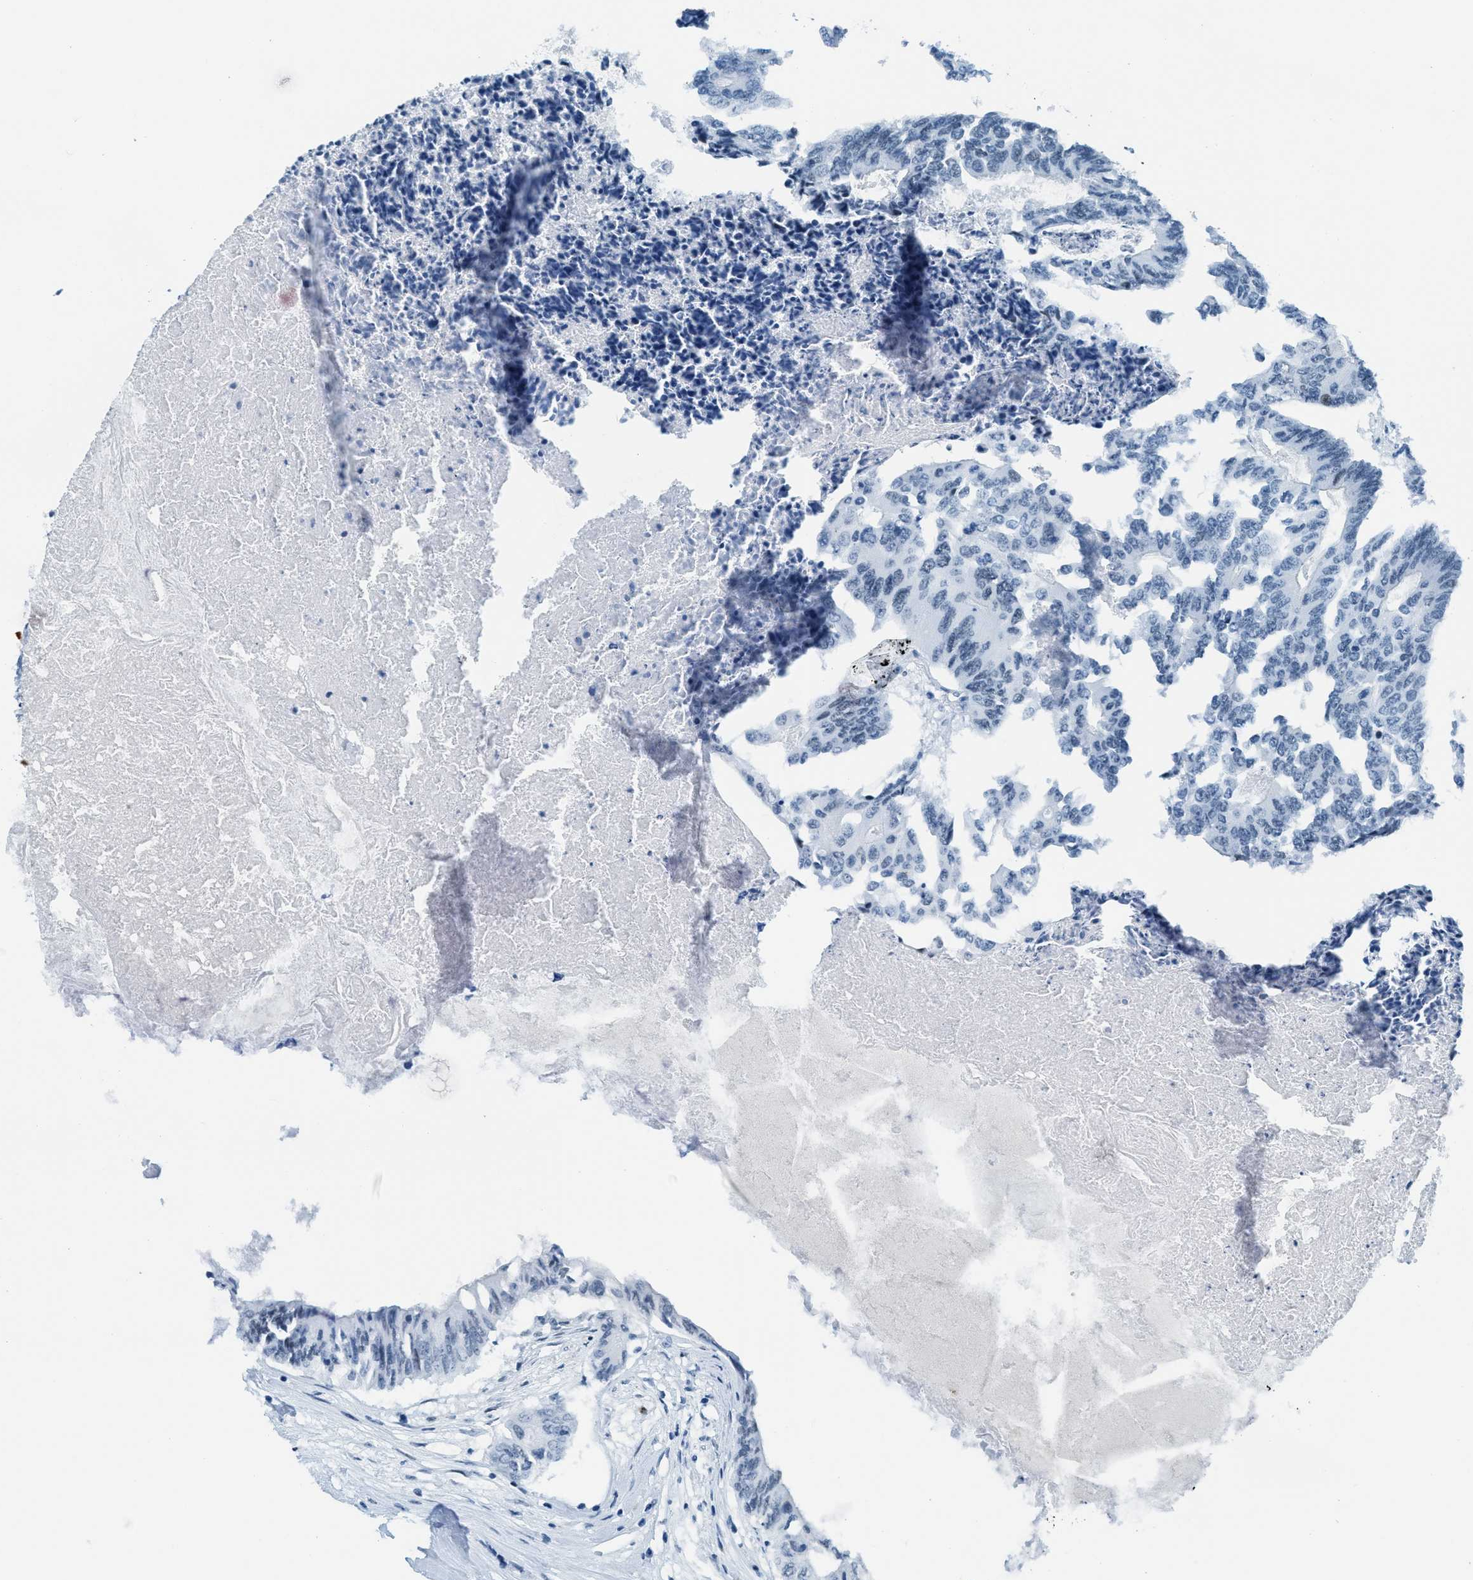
{"staining": {"intensity": "negative", "quantity": "none", "location": "none"}, "tissue": "colorectal cancer", "cell_type": "Tumor cells", "image_type": "cancer", "snomed": [{"axis": "morphology", "description": "Adenocarcinoma, NOS"}, {"axis": "topography", "description": "Rectum"}], "caption": "Immunohistochemical staining of adenocarcinoma (colorectal) reveals no significant staining in tumor cells. (DAB immunohistochemistry, high magnification).", "gene": "PLA2G2A", "patient": {"sex": "male", "age": 63}}